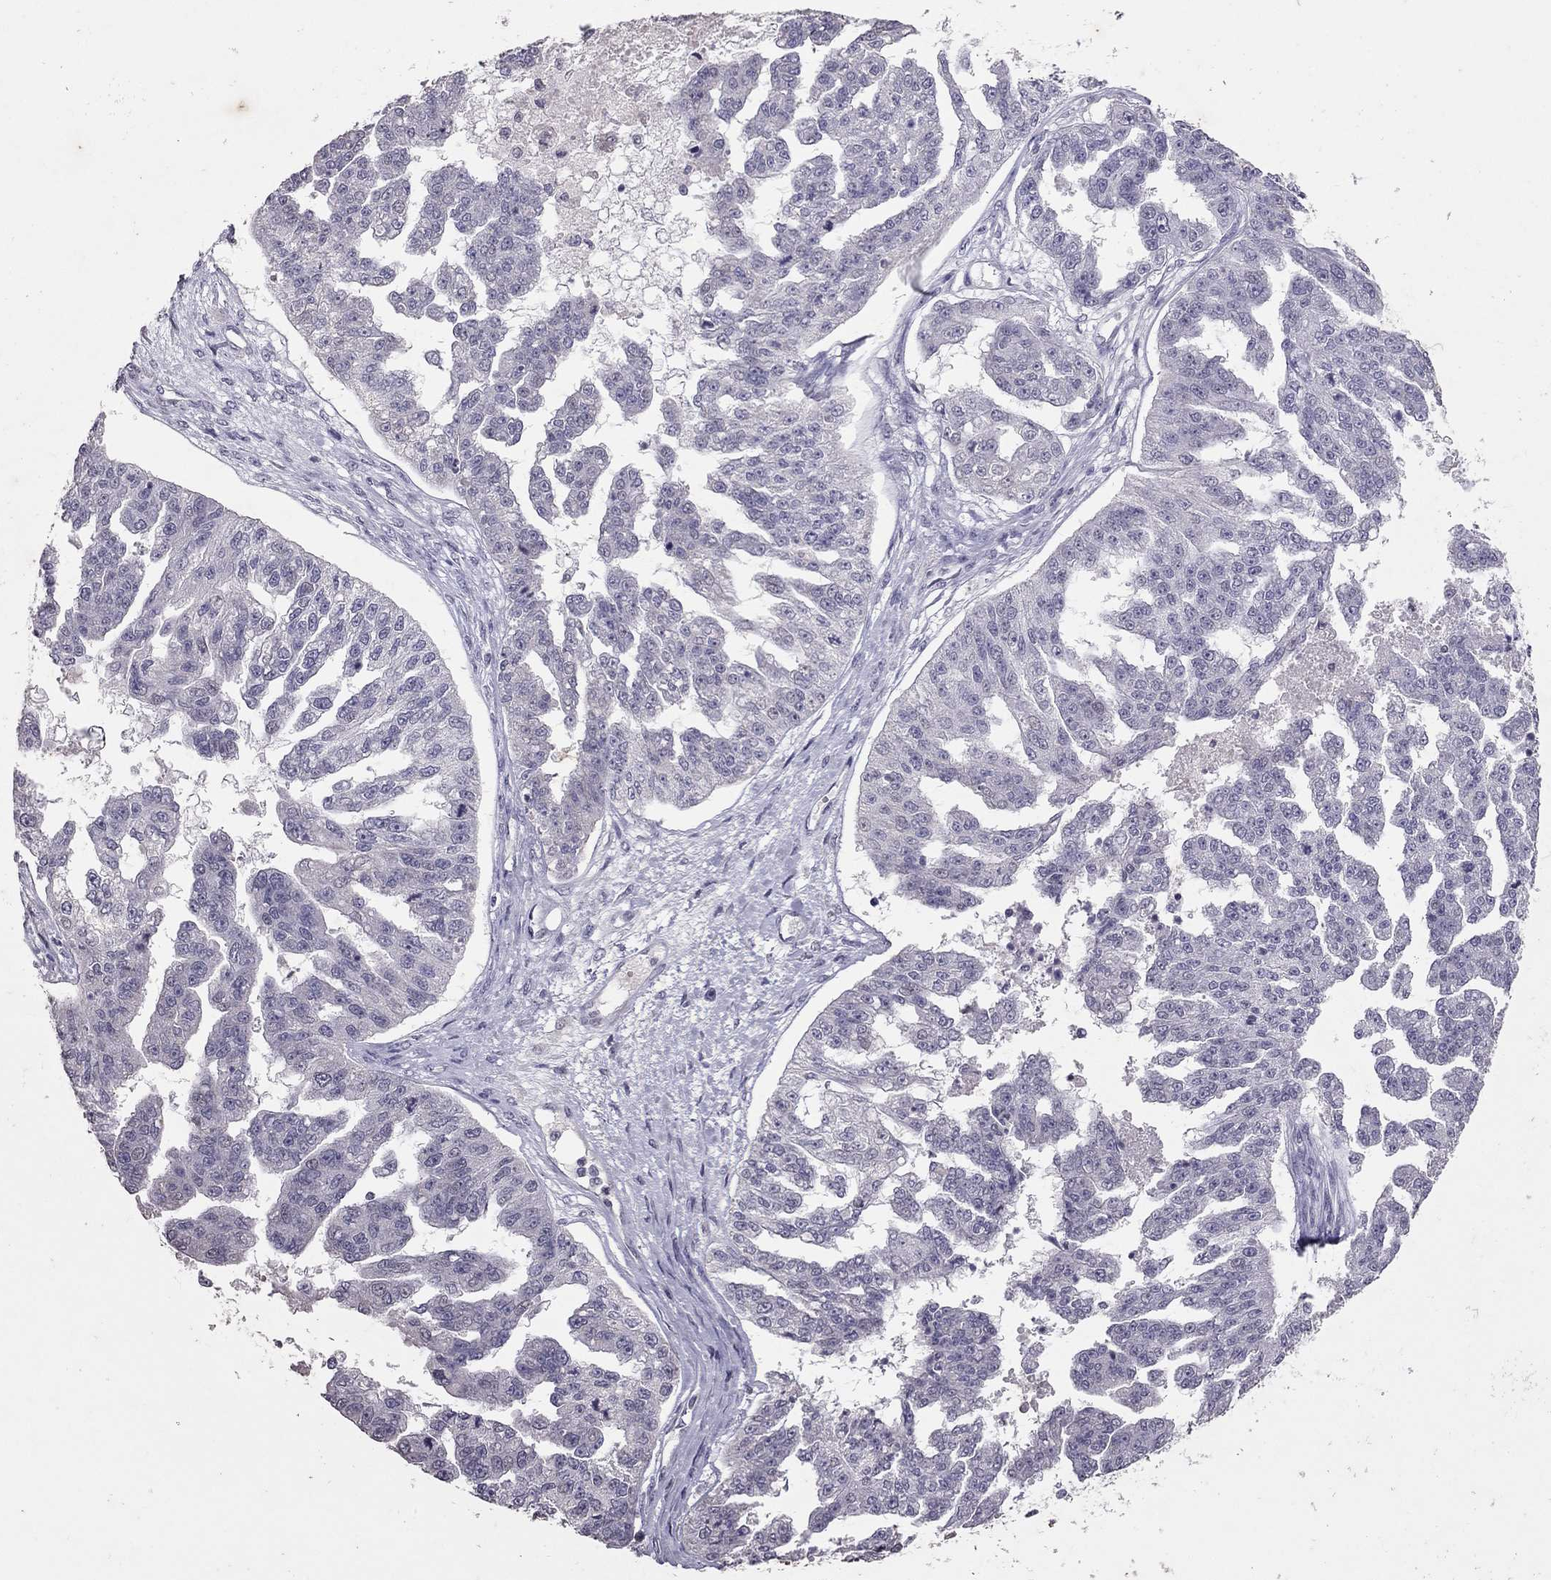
{"staining": {"intensity": "negative", "quantity": "none", "location": "none"}, "tissue": "ovarian cancer", "cell_type": "Tumor cells", "image_type": "cancer", "snomed": [{"axis": "morphology", "description": "Cystadenocarcinoma, serous, NOS"}, {"axis": "topography", "description": "Ovary"}], "caption": "Immunohistochemistry (IHC) micrograph of neoplastic tissue: ovarian cancer stained with DAB exhibits no significant protein expression in tumor cells.", "gene": "TSHB", "patient": {"sex": "female", "age": 58}}